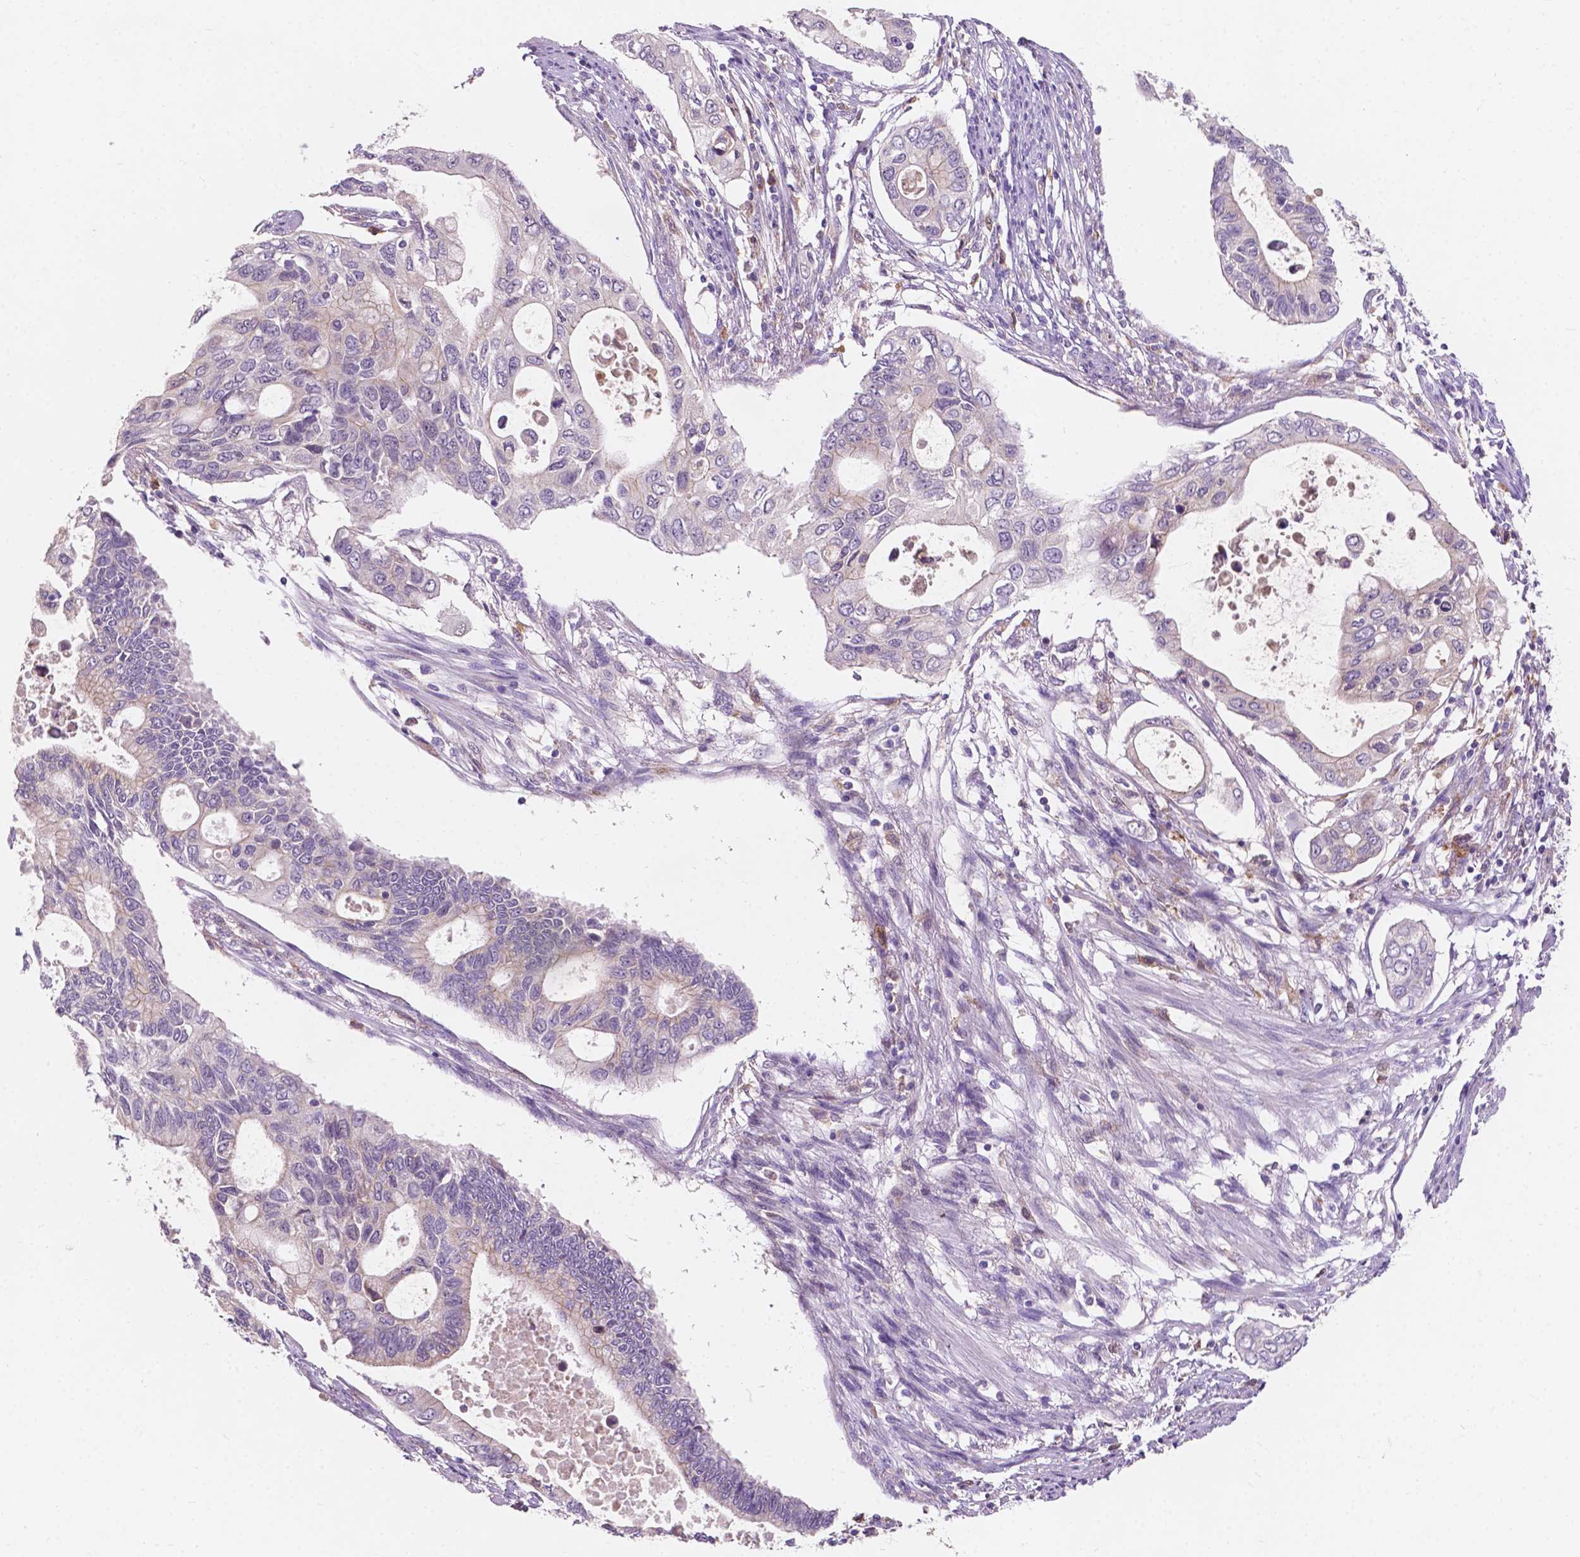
{"staining": {"intensity": "negative", "quantity": "none", "location": "none"}, "tissue": "pancreatic cancer", "cell_type": "Tumor cells", "image_type": "cancer", "snomed": [{"axis": "morphology", "description": "Adenocarcinoma, NOS"}, {"axis": "topography", "description": "Pancreas"}], "caption": "Pancreatic cancer was stained to show a protein in brown. There is no significant staining in tumor cells. The staining was performed using DAB (3,3'-diaminobenzidine) to visualize the protein expression in brown, while the nuclei were stained in blue with hematoxylin (Magnification: 20x).", "gene": "IREB2", "patient": {"sex": "female", "age": 63}}